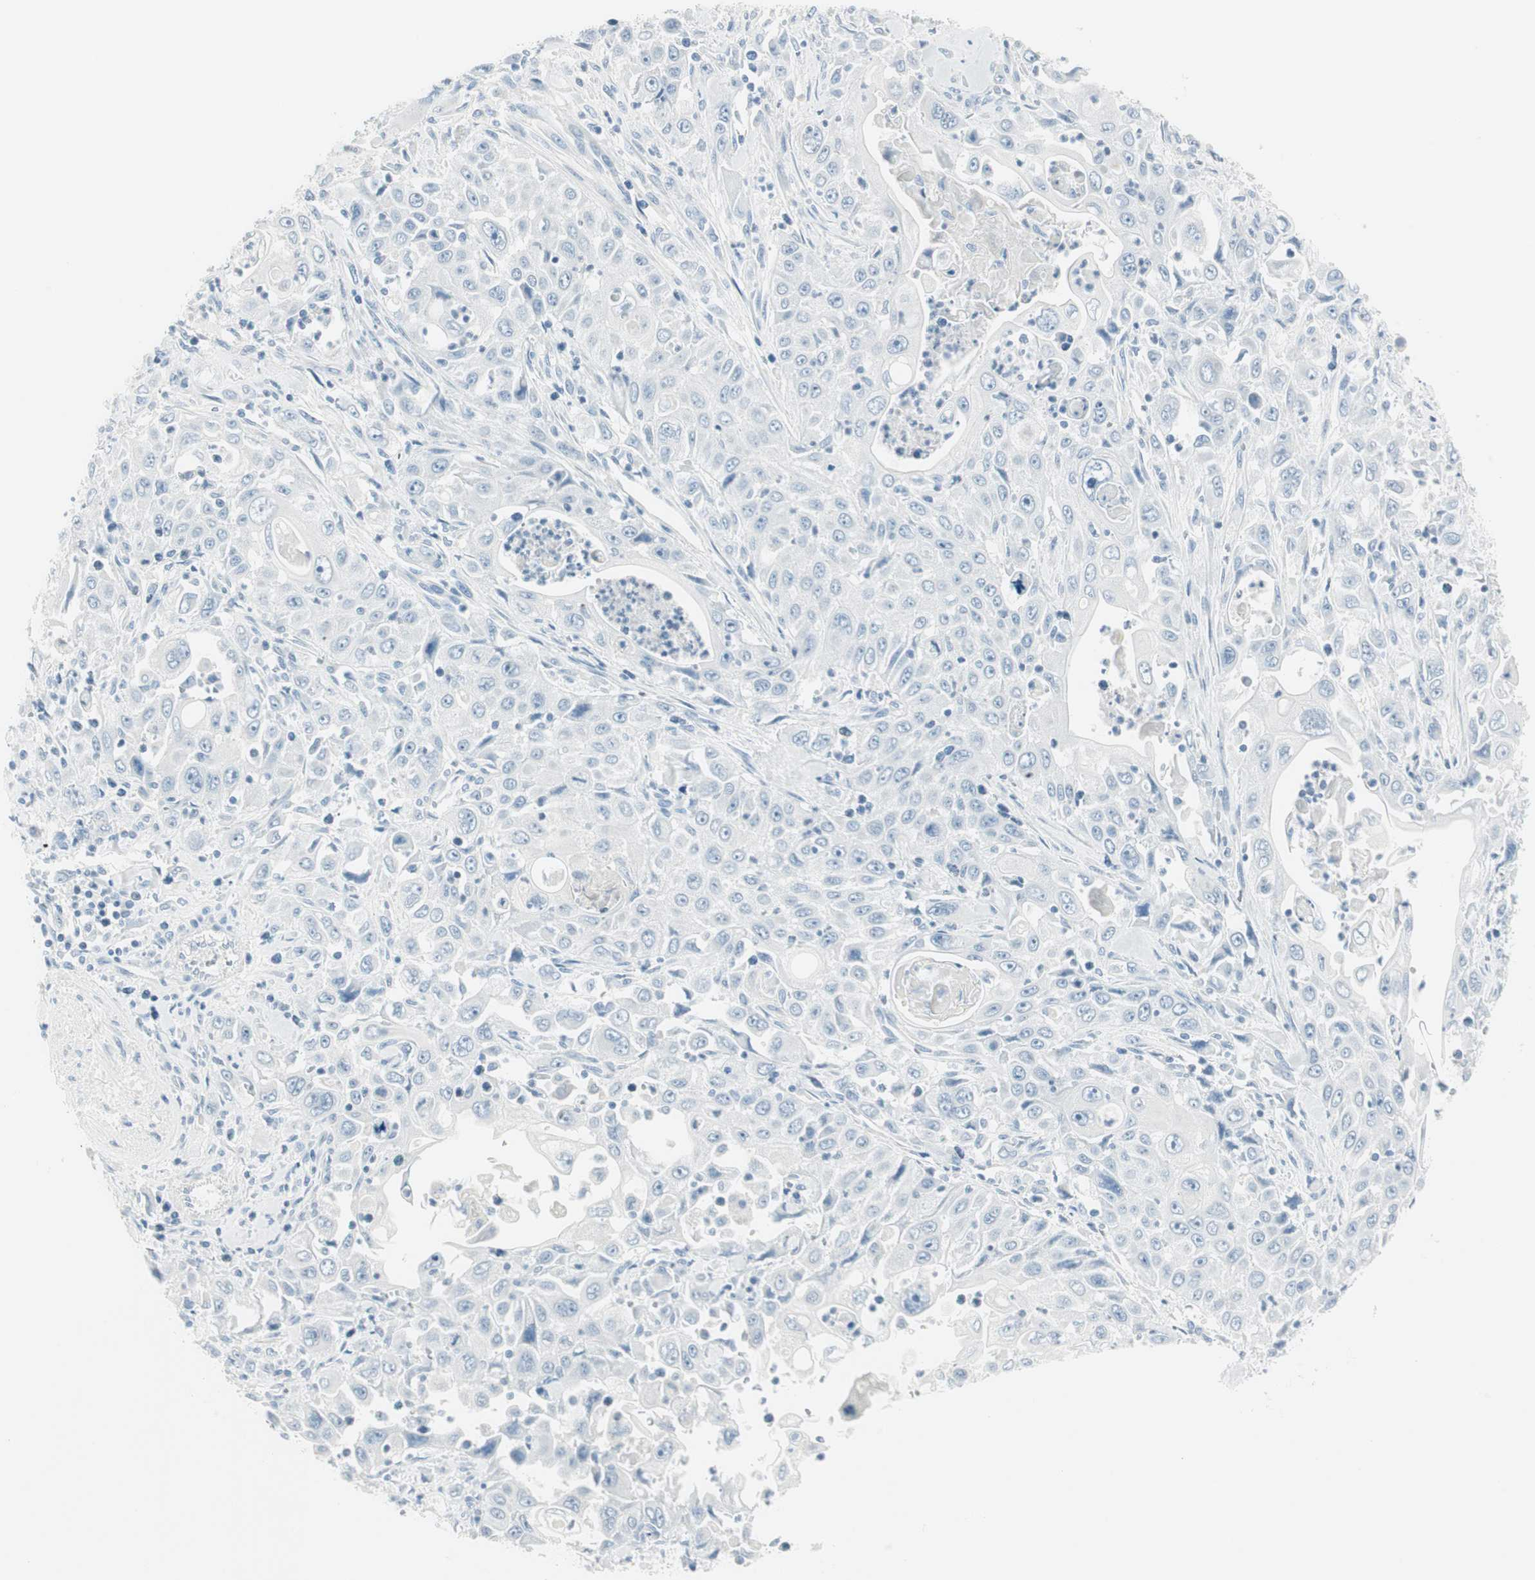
{"staining": {"intensity": "negative", "quantity": "none", "location": "none"}, "tissue": "pancreatic cancer", "cell_type": "Tumor cells", "image_type": "cancer", "snomed": [{"axis": "morphology", "description": "Adenocarcinoma, NOS"}, {"axis": "topography", "description": "Pancreas"}], "caption": "Tumor cells show no significant protein expression in pancreatic cancer. (Stains: DAB immunohistochemistry (IHC) with hematoxylin counter stain, Microscopy: brightfield microscopy at high magnification).", "gene": "ITLN2", "patient": {"sex": "male", "age": 70}}